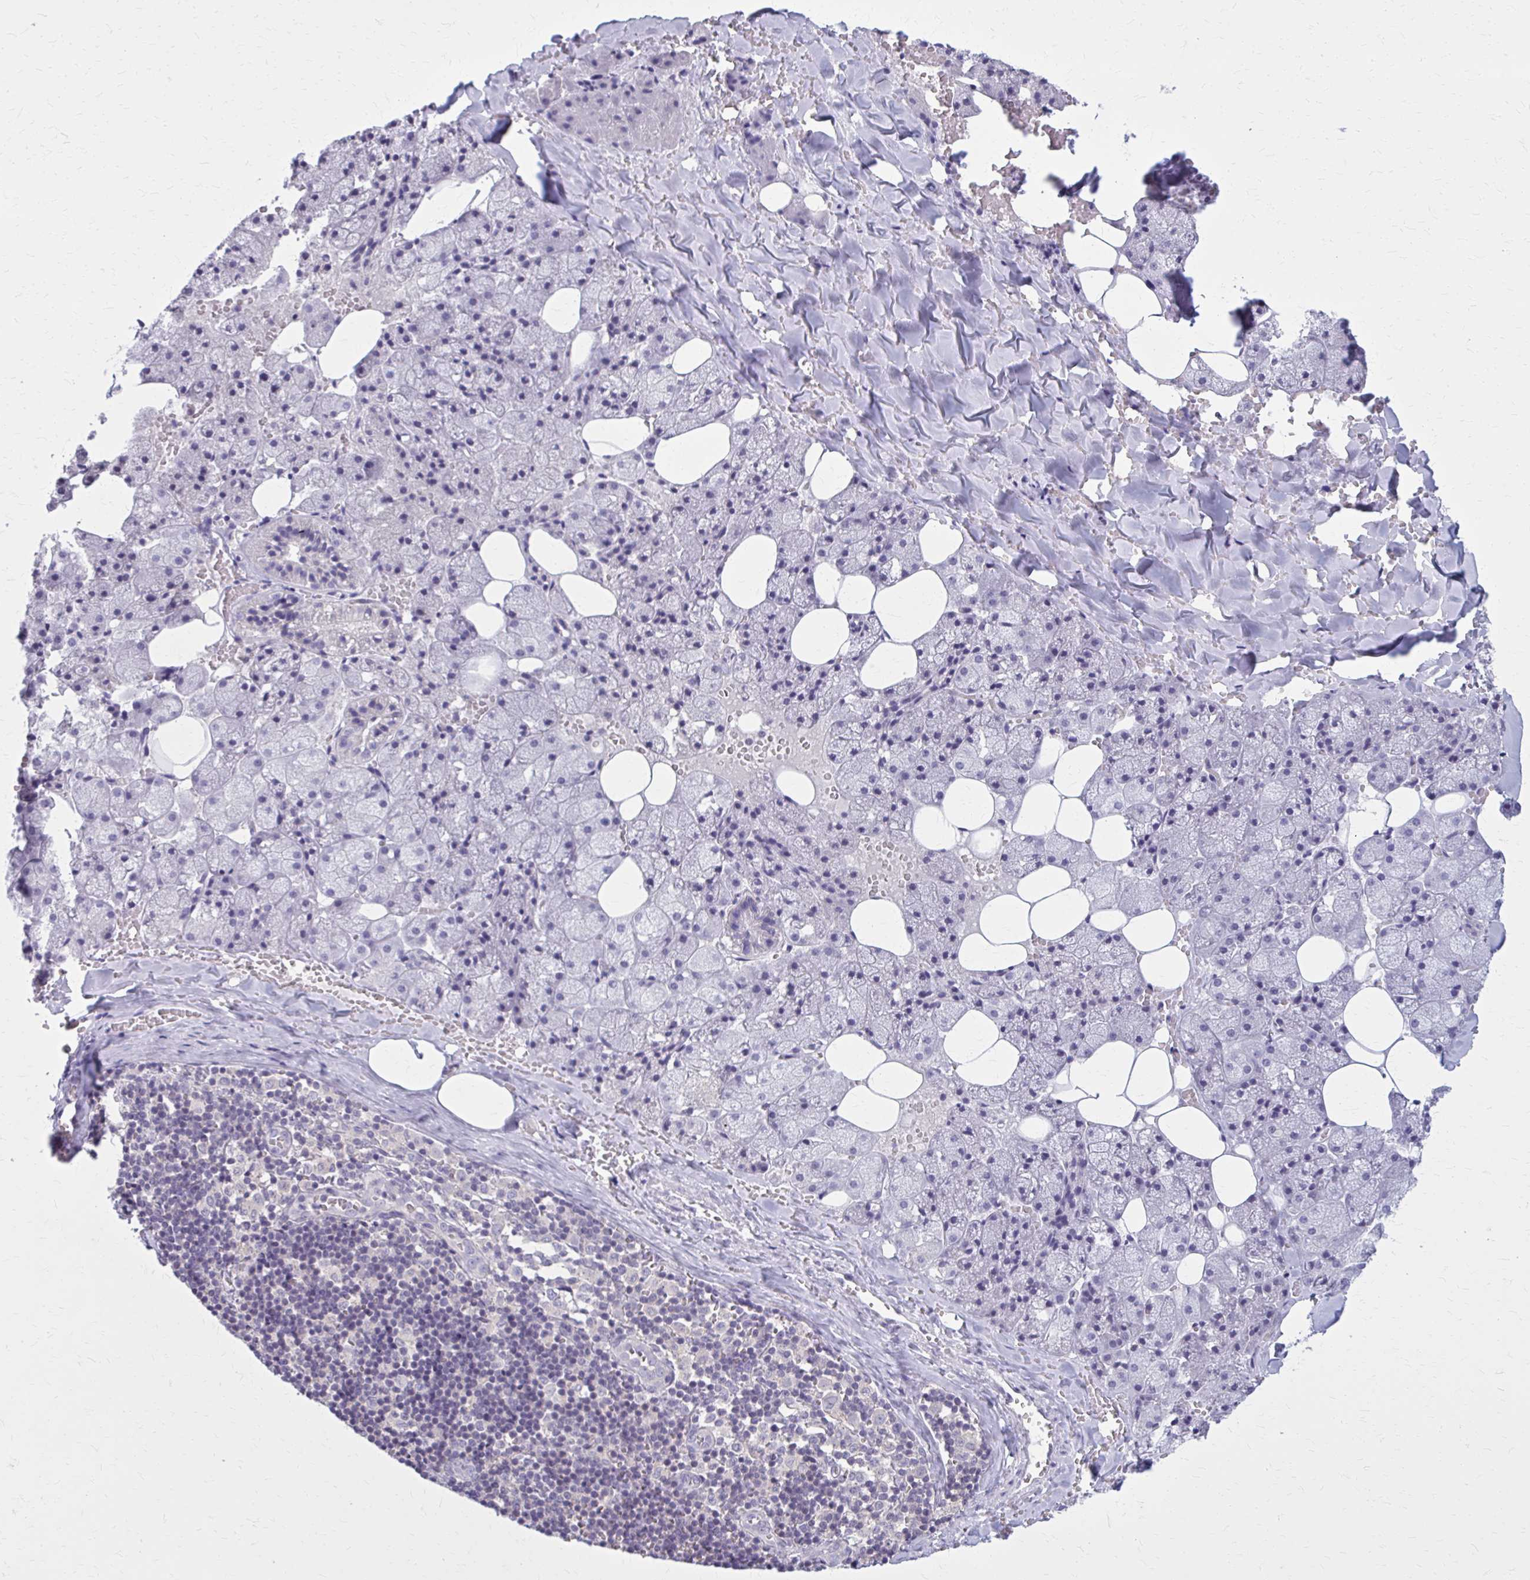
{"staining": {"intensity": "negative", "quantity": "none", "location": "none"}, "tissue": "salivary gland", "cell_type": "Glandular cells", "image_type": "normal", "snomed": [{"axis": "morphology", "description": "Normal tissue, NOS"}, {"axis": "topography", "description": "Salivary gland"}, {"axis": "topography", "description": "Peripheral nerve tissue"}], "caption": "Immunohistochemistry (IHC) of normal salivary gland exhibits no positivity in glandular cells.", "gene": "OR4A47", "patient": {"sex": "male", "age": 38}}